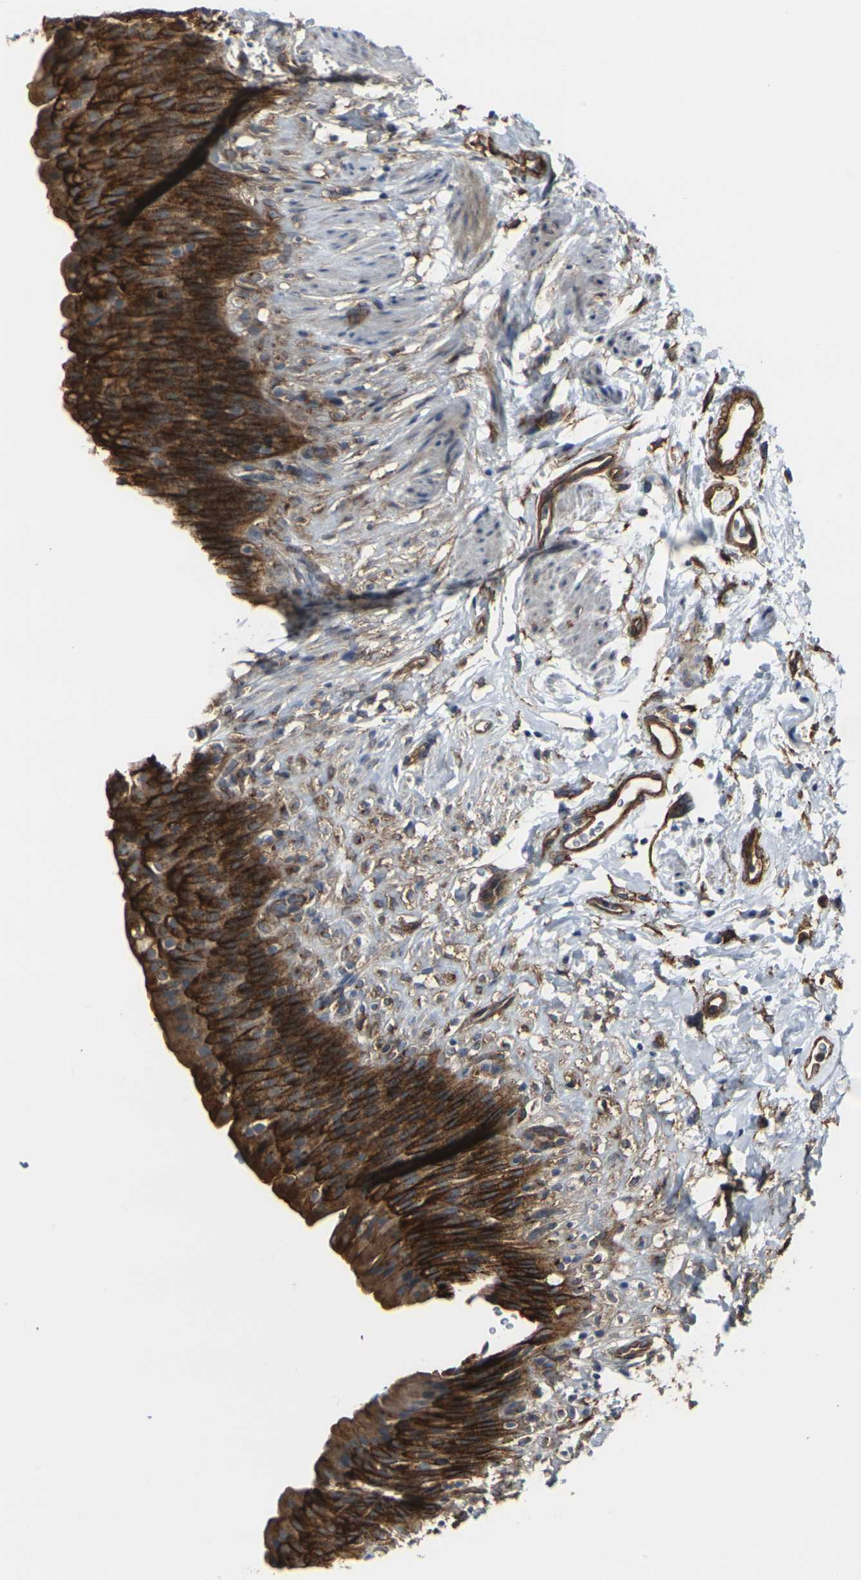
{"staining": {"intensity": "strong", "quantity": ">75%", "location": "cytoplasmic/membranous"}, "tissue": "urinary bladder", "cell_type": "Urothelial cells", "image_type": "normal", "snomed": [{"axis": "morphology", "description": "Normal tissue, NOS"}, {"axis": "topography", "description": "Urinary bladder"}], "caption": "This is a micrograph of immunohistochemistry staining of normal urinary bladder, which shows strong positivity in the cytoplasmic/membranous of urothelial cells.", "gene": "MYOF", "patient": {"sex": "female", "age": 79}}